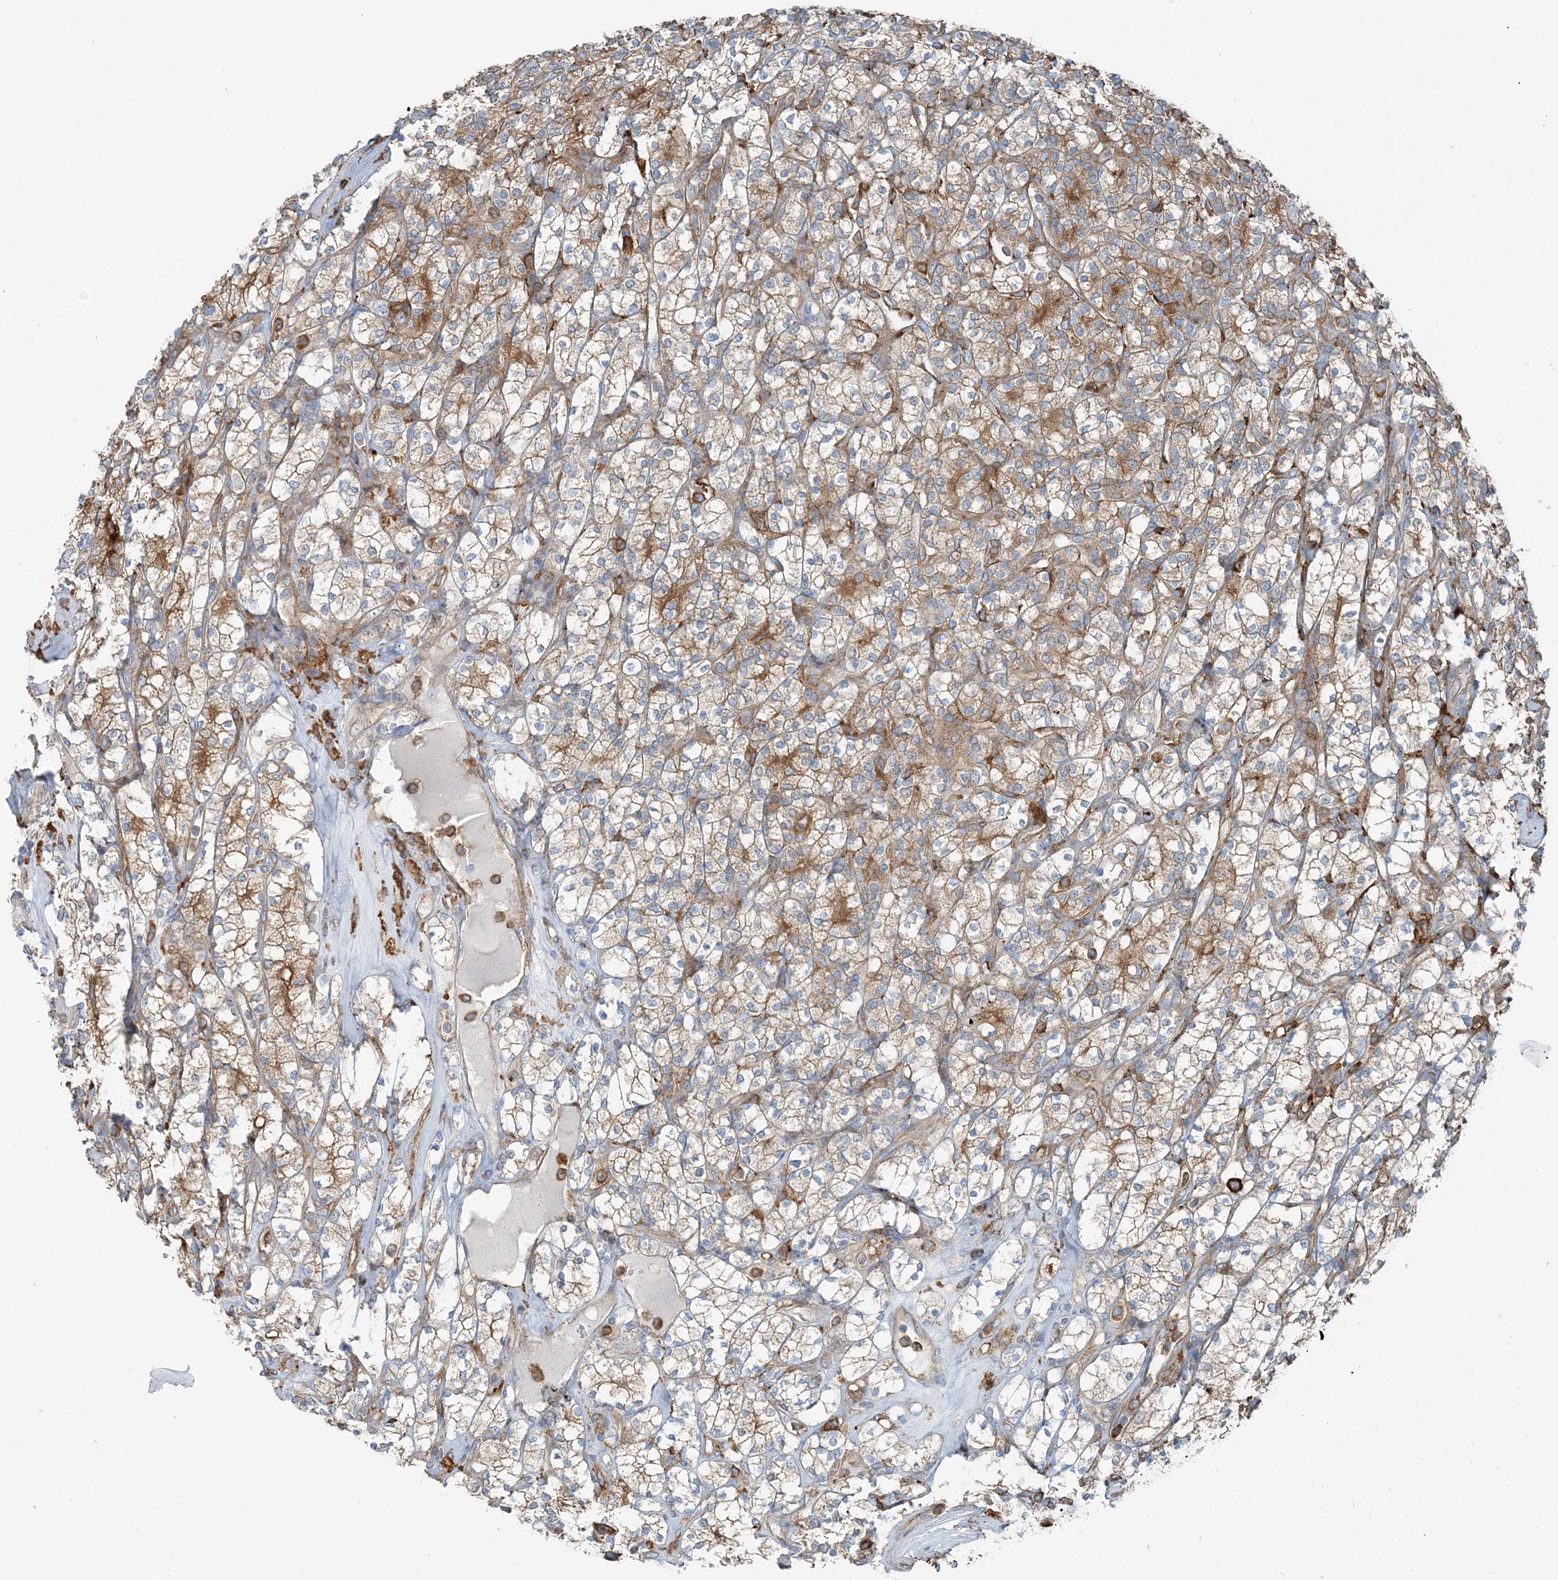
{"staining": {"intensity": "moderate", "quantity": ">75%", "location": "cytoplasmic/membranous"}, "tissue": "renal cancer", "cell_type": "Tumor cells", "image_type": "cancer", "snomed": [{"axis": "morphology", "description": "Adenocarcinoma, NOS"}, {"axis": "topography", "description": "Kidney"}], "caption": "IHC (DAB) staining of renal cancer (adenocarcinoma) shows moderate cytoplasmic/membranous protein expression in about >75% of tumor cells.", "gene": "SNX2", "patient": {"sex": "male", "age": 77}}